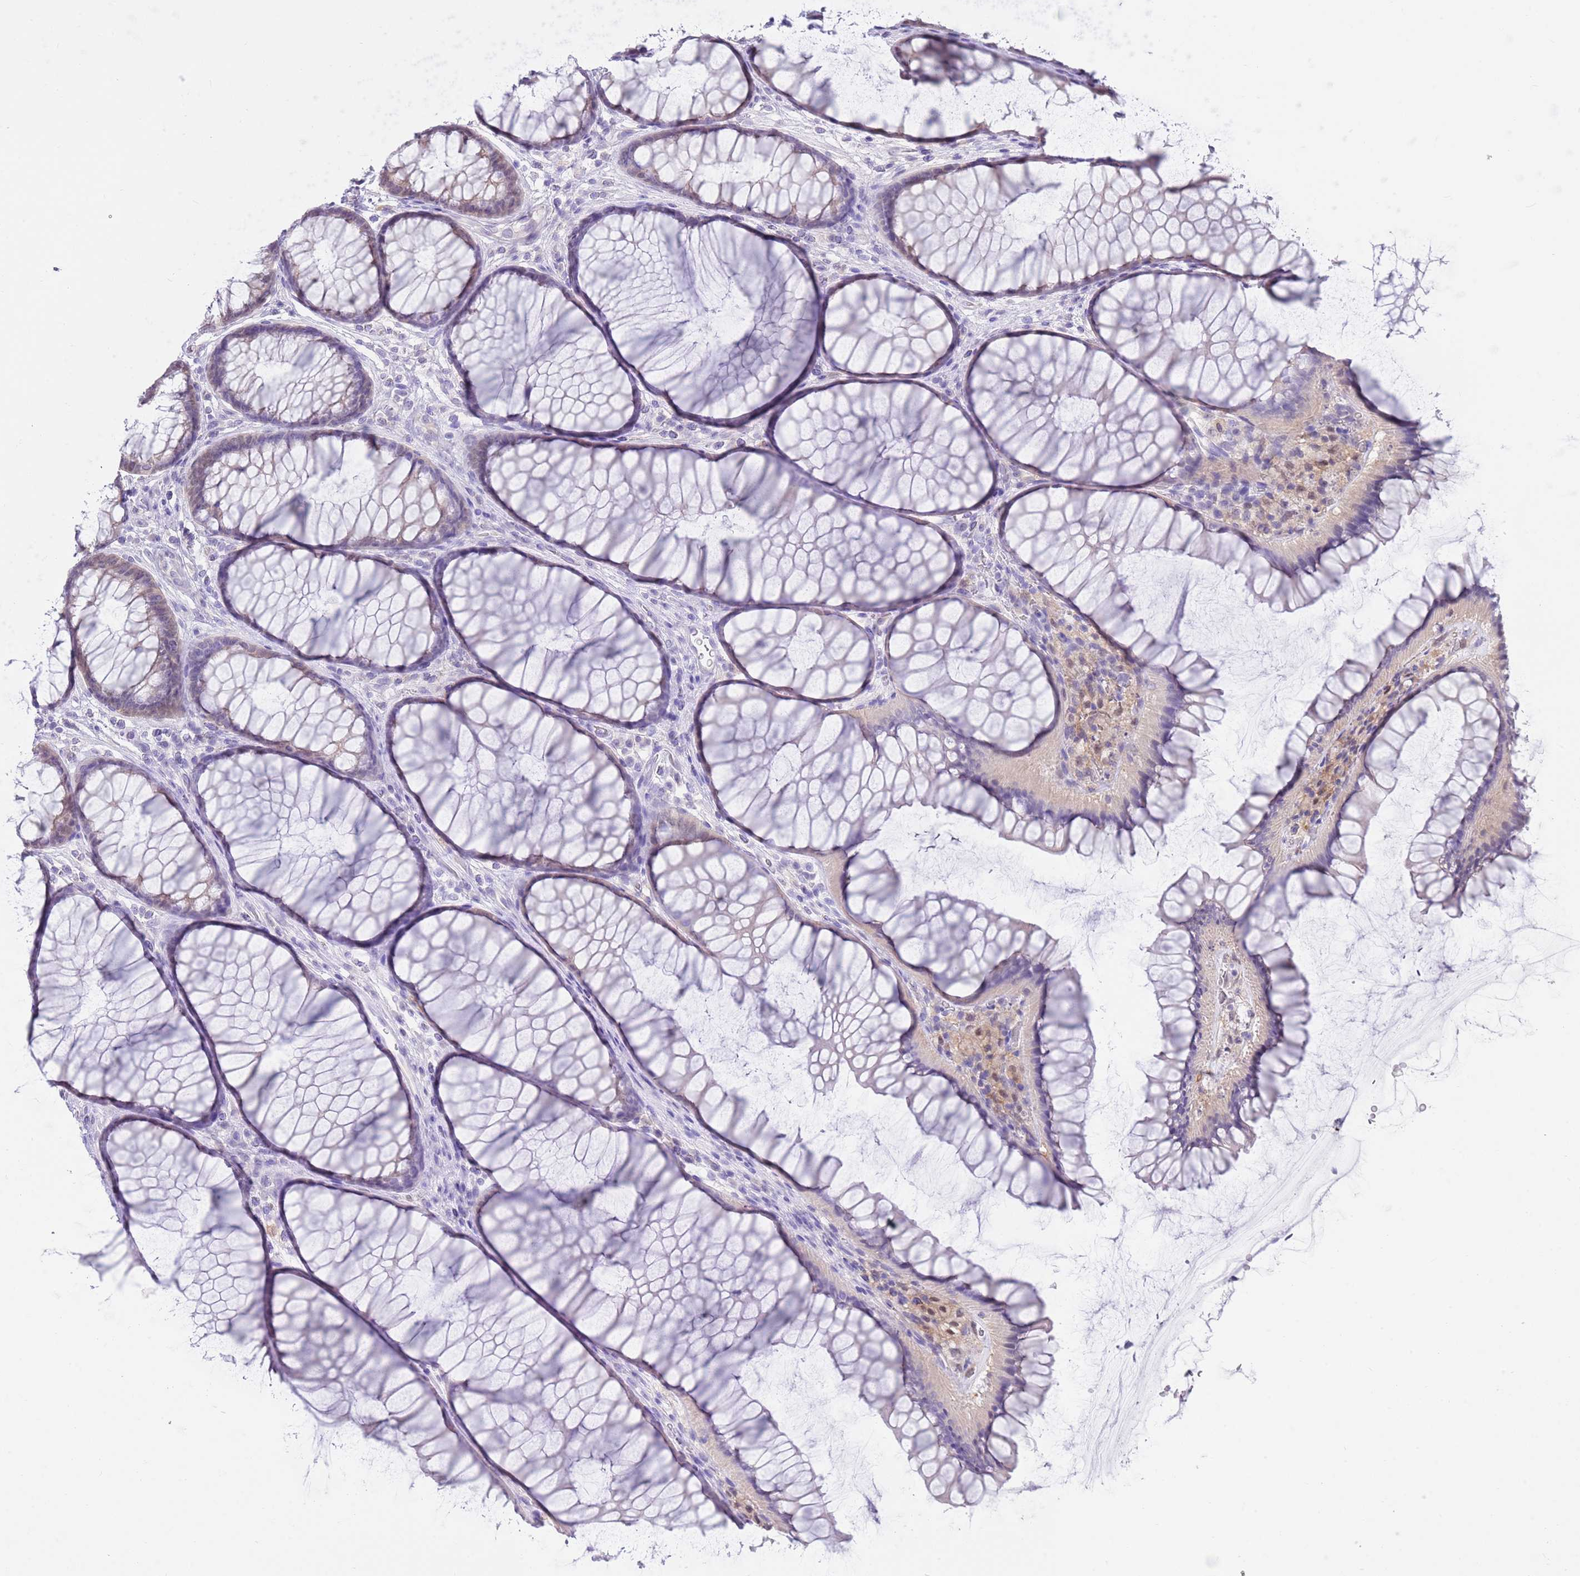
{"staining": {"intensity": "negative", "quantity": "none", "location": "none"}, "tissue": "colon", "cell_type": "Endothelial cells", "image_type": "normal", "snomed": [{"axis": "morphology", "description": "Normal tissue, NOS"}, {"axis": "topography", "description": "Colon"}], "caption": "Immunohistochemistry of benign colon reveals no expression in endothelial cells.", "gene": "DDI2", "patient": {"sex": "female", "age": 82}}